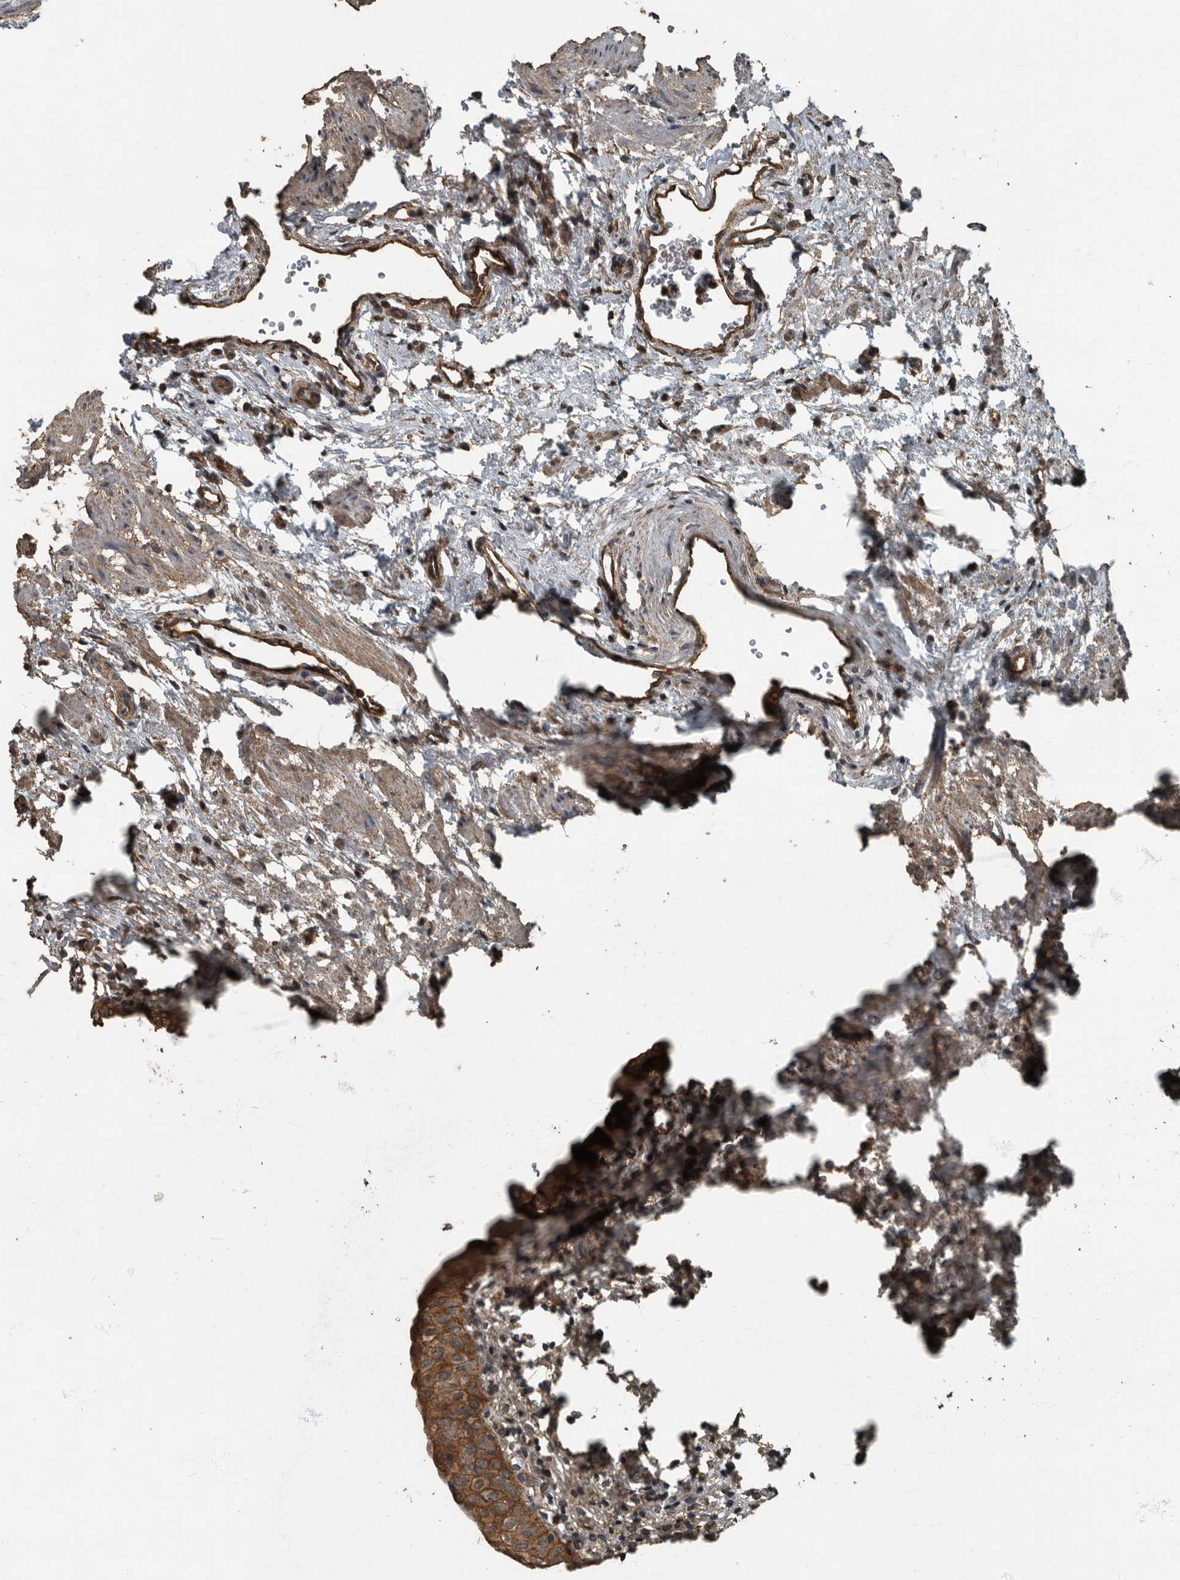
{"staining": {"intensity": "strong", "quantity": ">75%", "location": "cytoplasmic/membranous"}, "tissue": "urinary bladder", "cell_type": "Urothelial cells", "image_type": "normal", "snomed": [{"axis": "morphology", "description": "Normal tissue, NOS"}, {"axis": "morphology", "description": "Urothelial carcinoma, High grade"}, {"axis": "topography", "description": "Urinary bladder"}], "caption": "Urinary bladder stained for a protein (brown) exhibits strong cytoplasmic/membranous positive staining in approximately >75% of urothelial cells.", "gene": "IL15RA", "patient": {"sex": "female", "age": 60}}